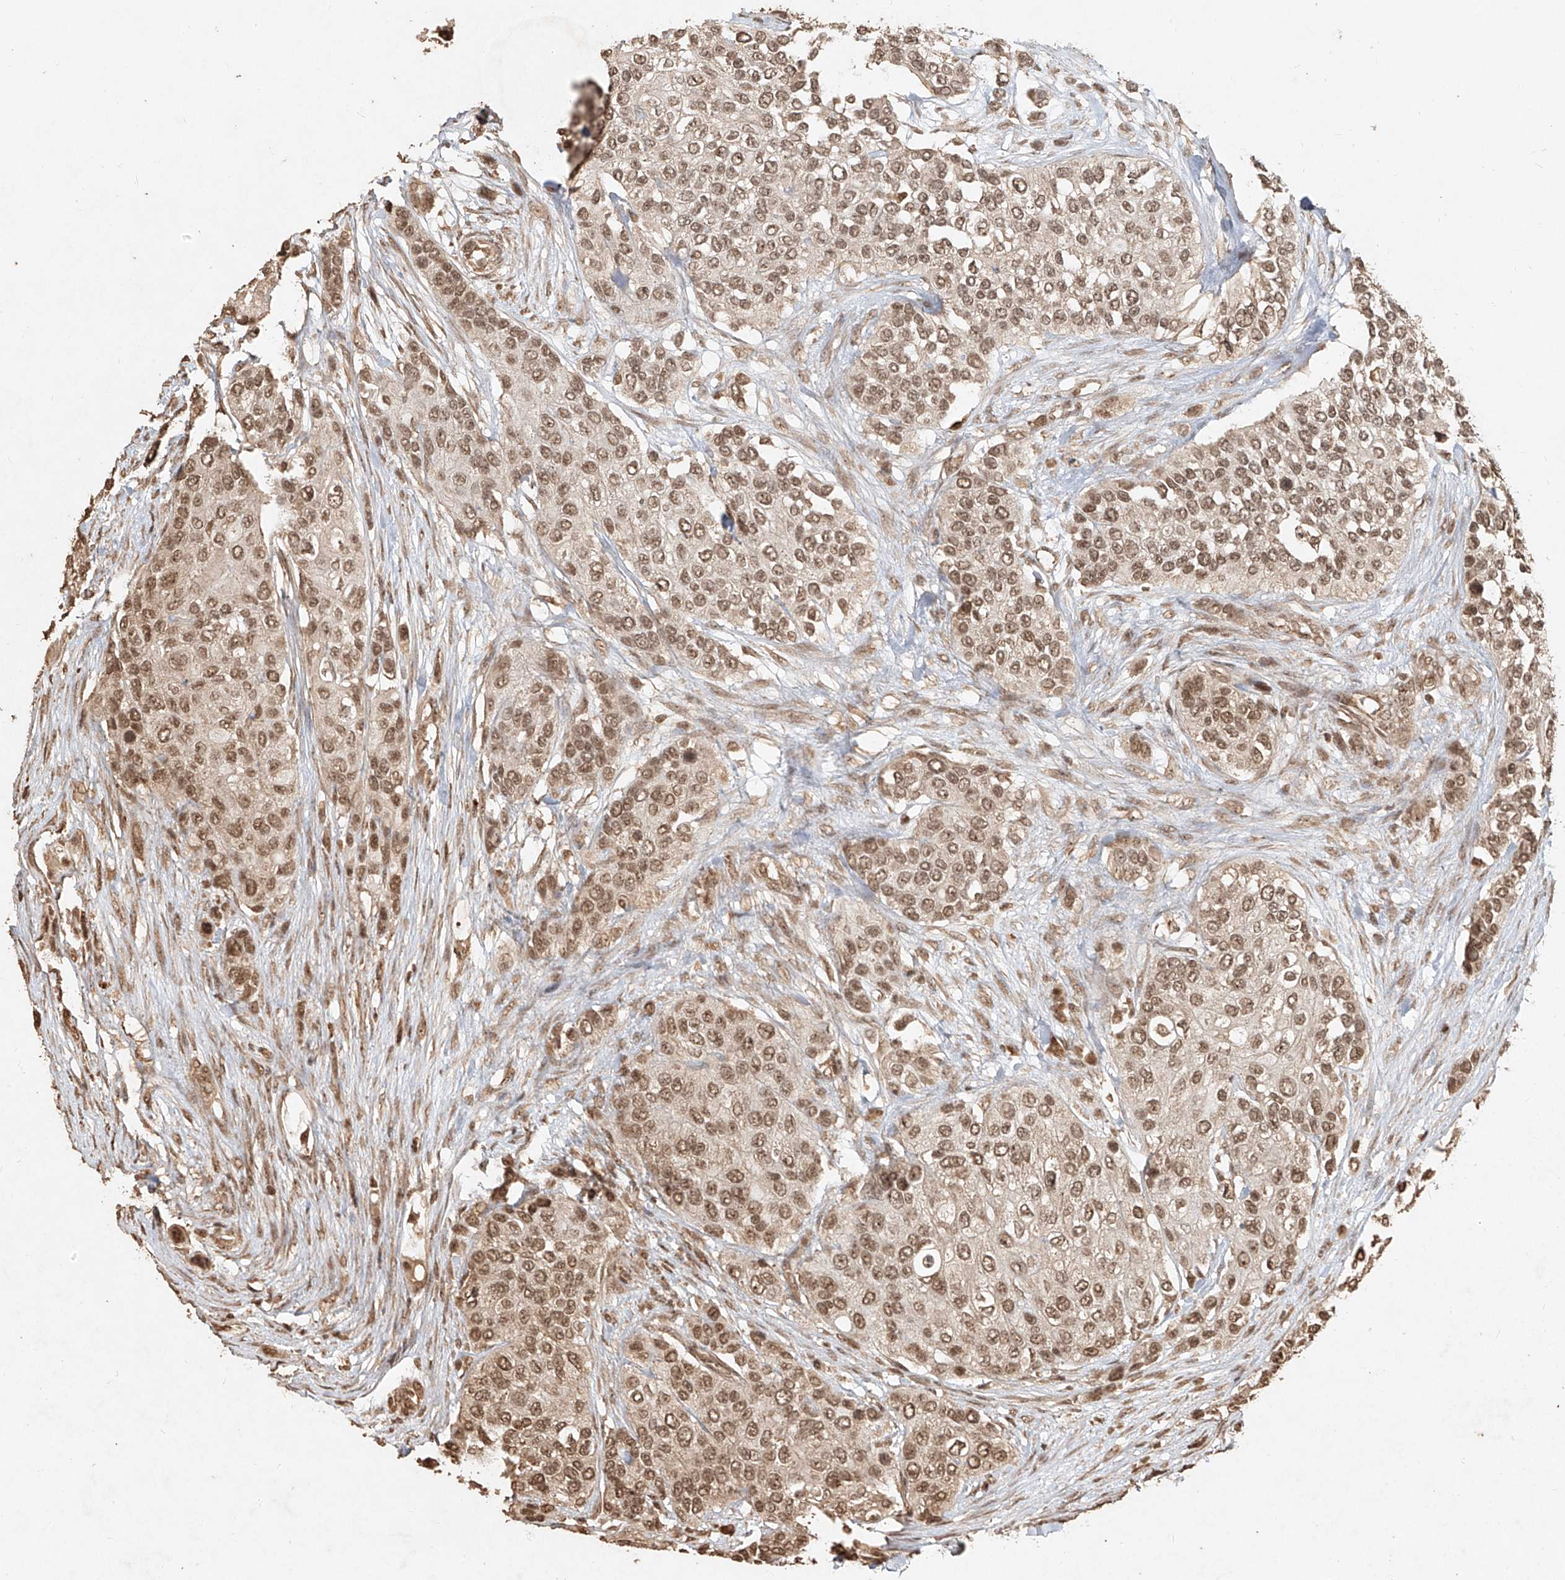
{"staining": {"intensity": "moderate", "quantity": ">75%", "location": "nuclear"}, "tissue": "urothelial cancer", "cell_type": "Tumor cells", "image_type": "cancer", "snomed": [{"axis": "morphology", "description": "Urothelial carcinoma, High grade"}, {"axis": "topography", "description": "Urinary bladder"}], "caption": "A brown stain labels moderate nuclear positivity of a protein in urothelial carcinoma (high-grade) tumor cells. Immunohistochemistry (ihc) stains the protein of interest in brown and the nuclei are stained blue.", "gene": "UBE2K", "patient": {"sex": "female", "age": 56}}